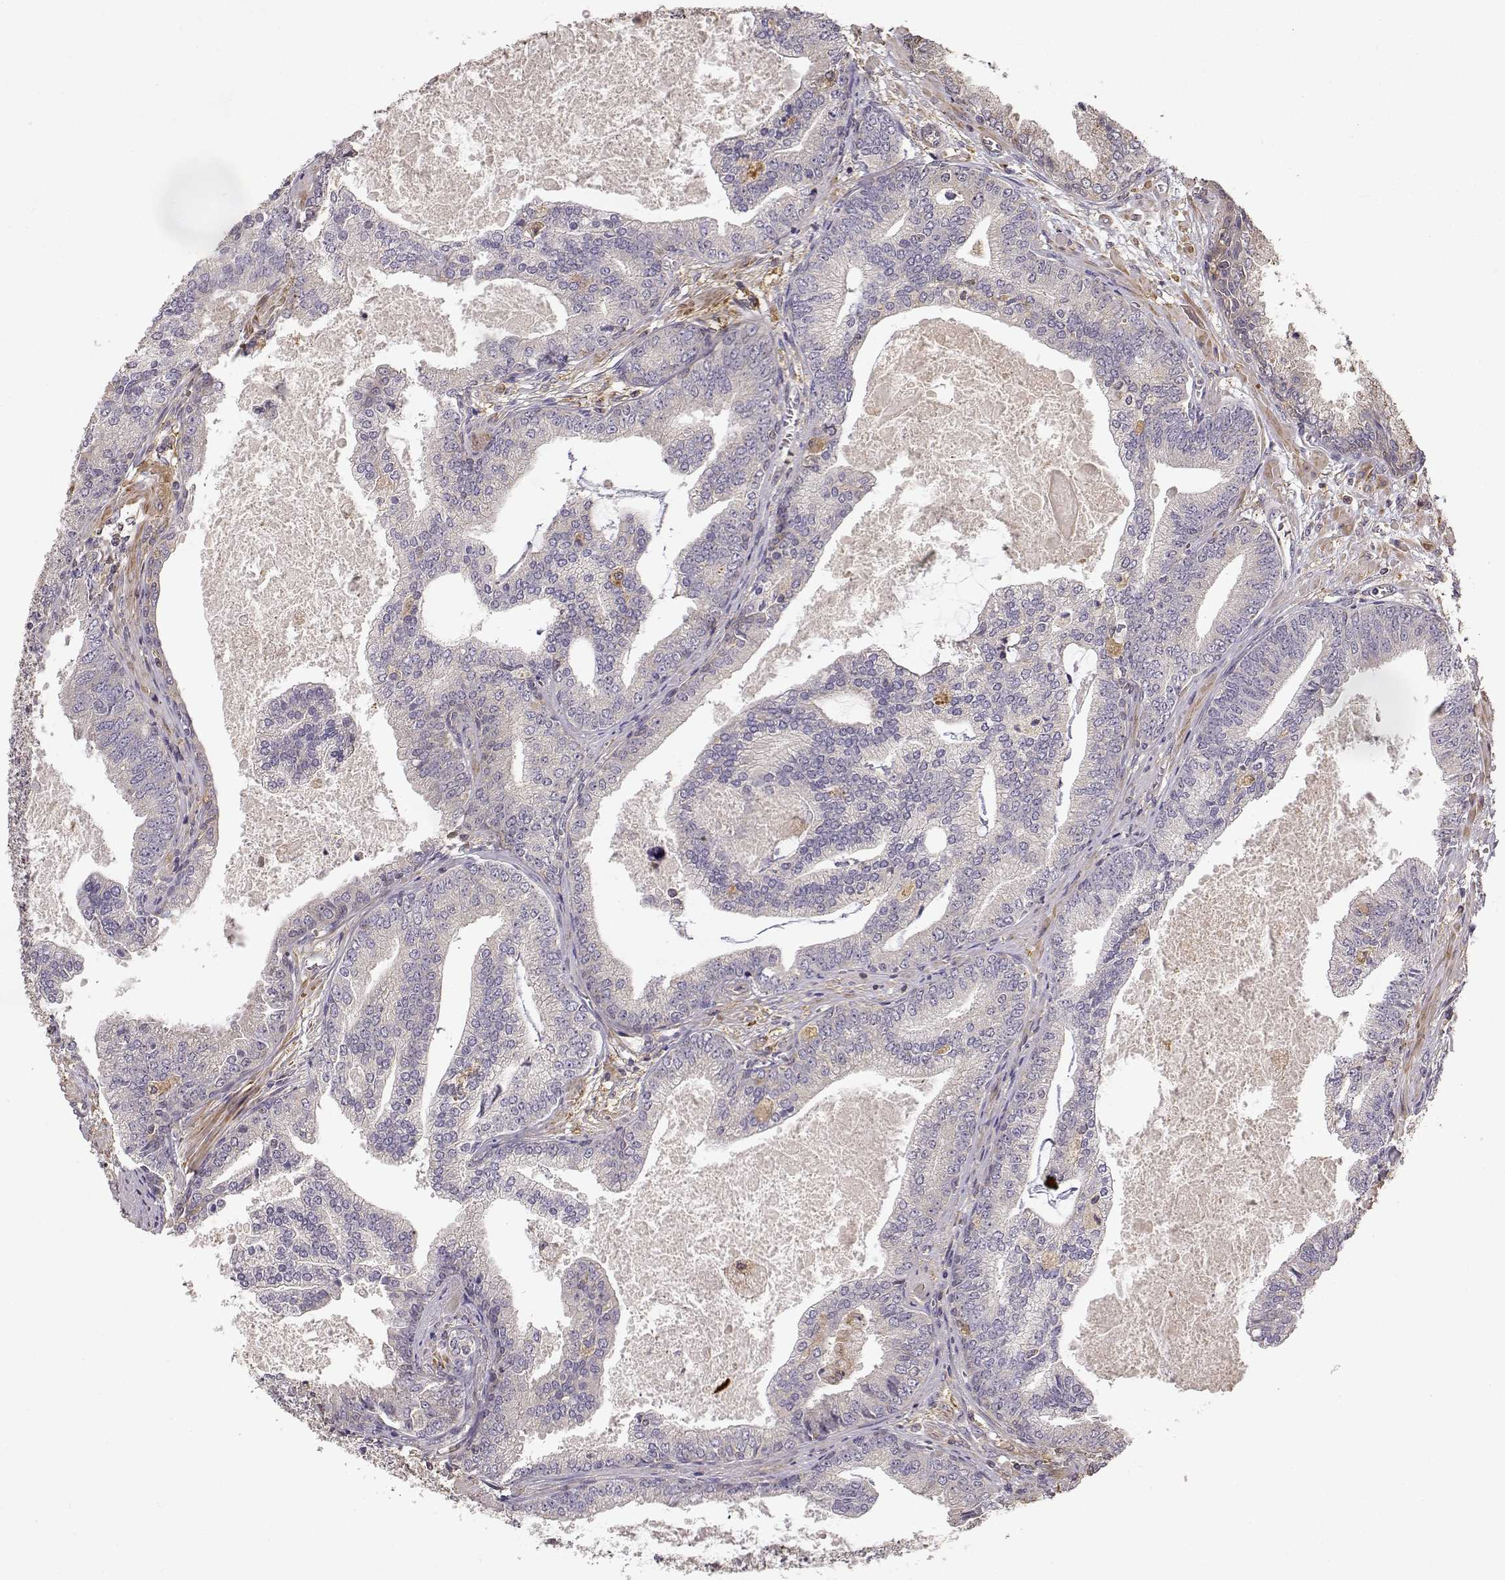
{"staining": {"intensity": "negative", "quantity": "none", "location": "none"}, "tissue": "prostate cancer", "cell_type": "Tumor cells", "image_type": "cancer", "snomed": [{"axis": "morphology", "description": "Adenocarcinoma, NOS"}, {"axis": "topography", "description": "Prostate"}], "caption": "DAB immunohistochemical staining of adenocarcinoma (prostate) demonstrates no significant expression in tumor cells. Nuclei are stained in blue.", "gene": "CRIM1", "patient": {"sex": "male", "age": 64}}